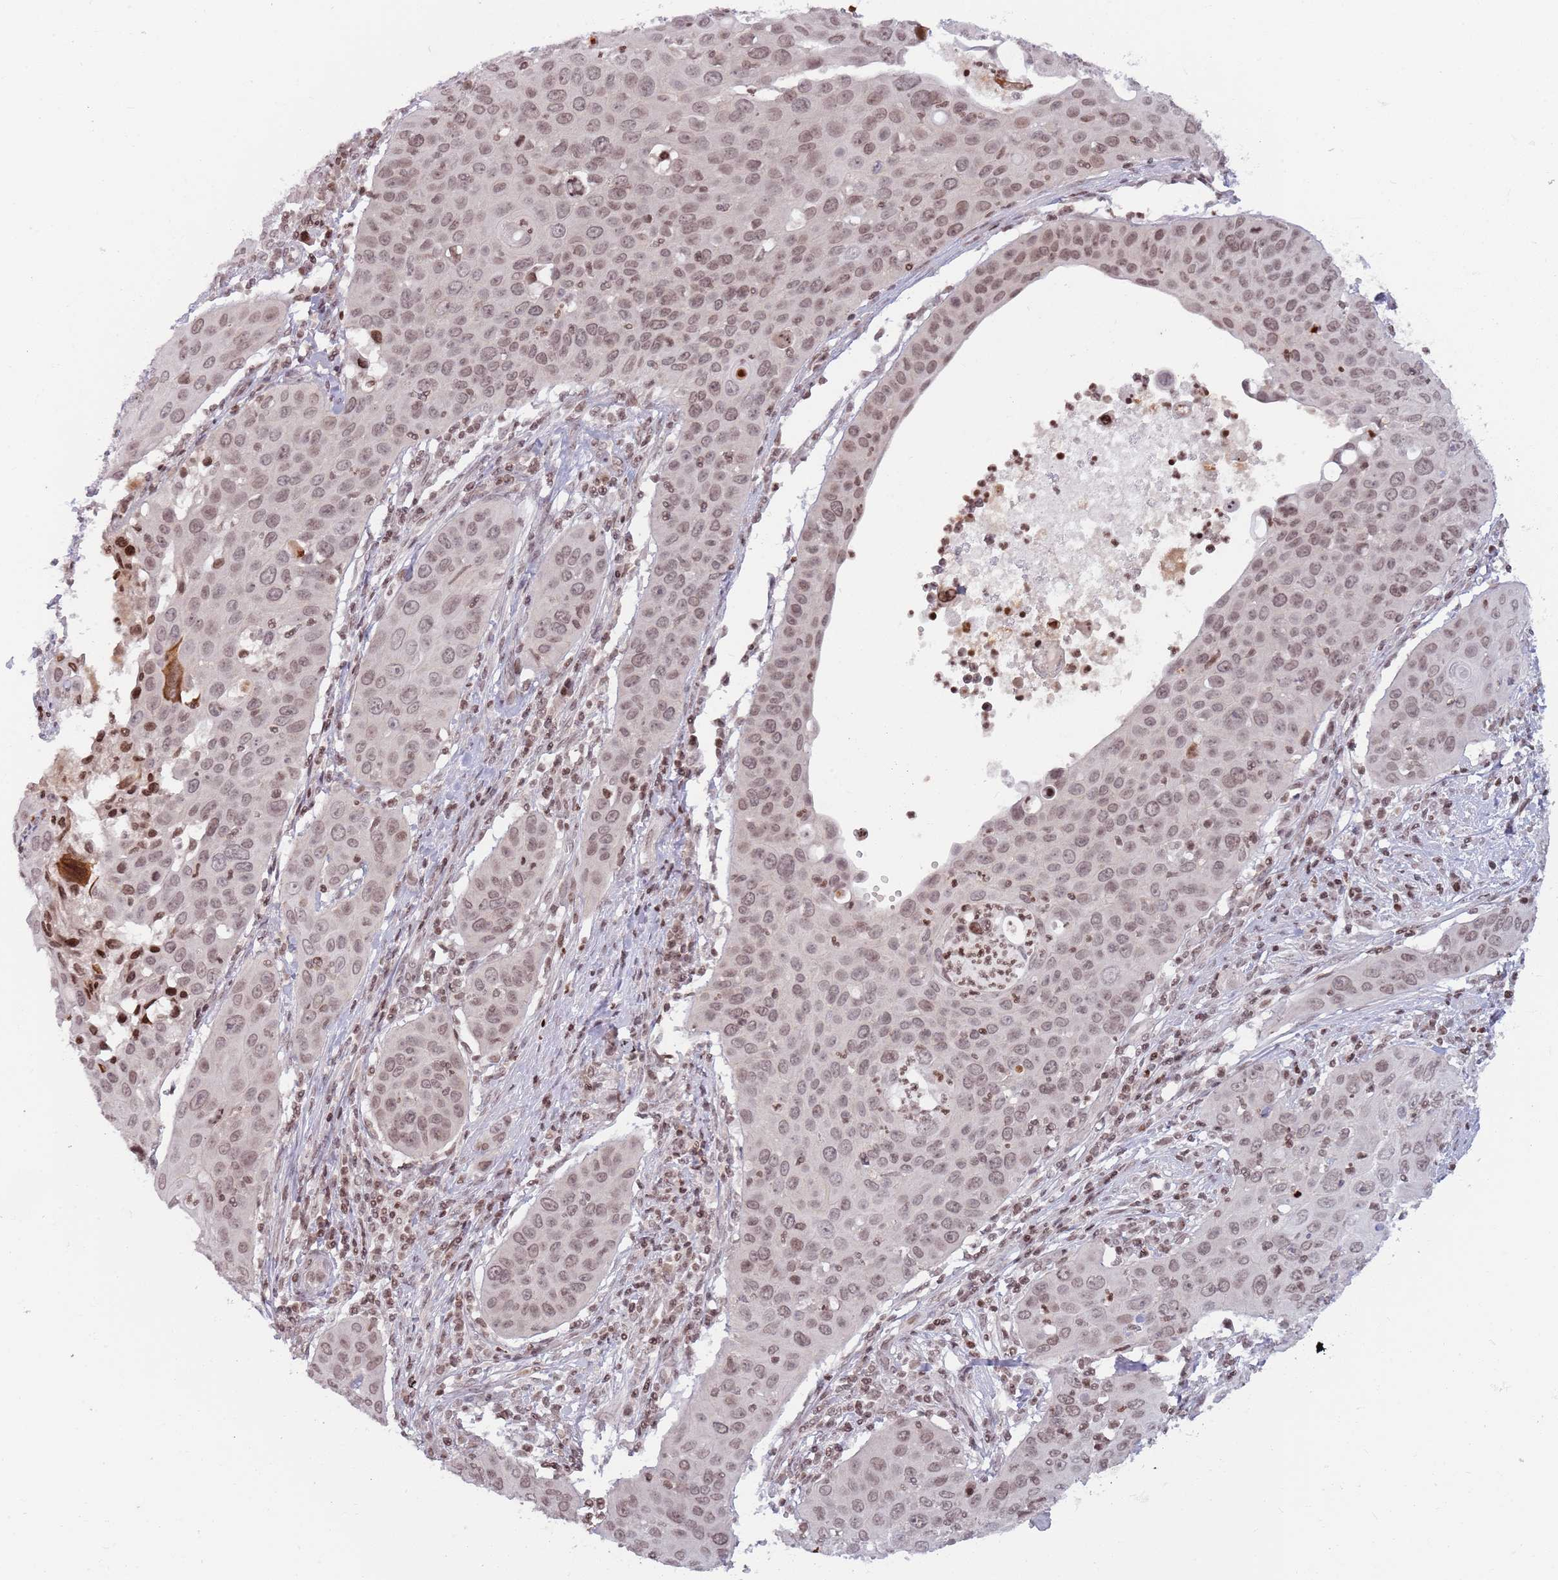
{"staining": {"intensity": "weak", "quantity": ">75%", "location": "nuclear"}, "tissue": "cervical cancer", "cell_type": "Tumor cells", "image_type": "cancer", "snomed": [{"axis": "morphology", "description": "Squamous cell carcinoma, NOS"}, {"axis": "topography", "description": "Cervix"}], "caption": "Cervical squamous cell carcinoma stained with immunohistochemistry reveals weak nuclear staining in about >75% of tumor cells.", "gene": "SH3RF3", "patient": {"sex": "female", "age": 36}}